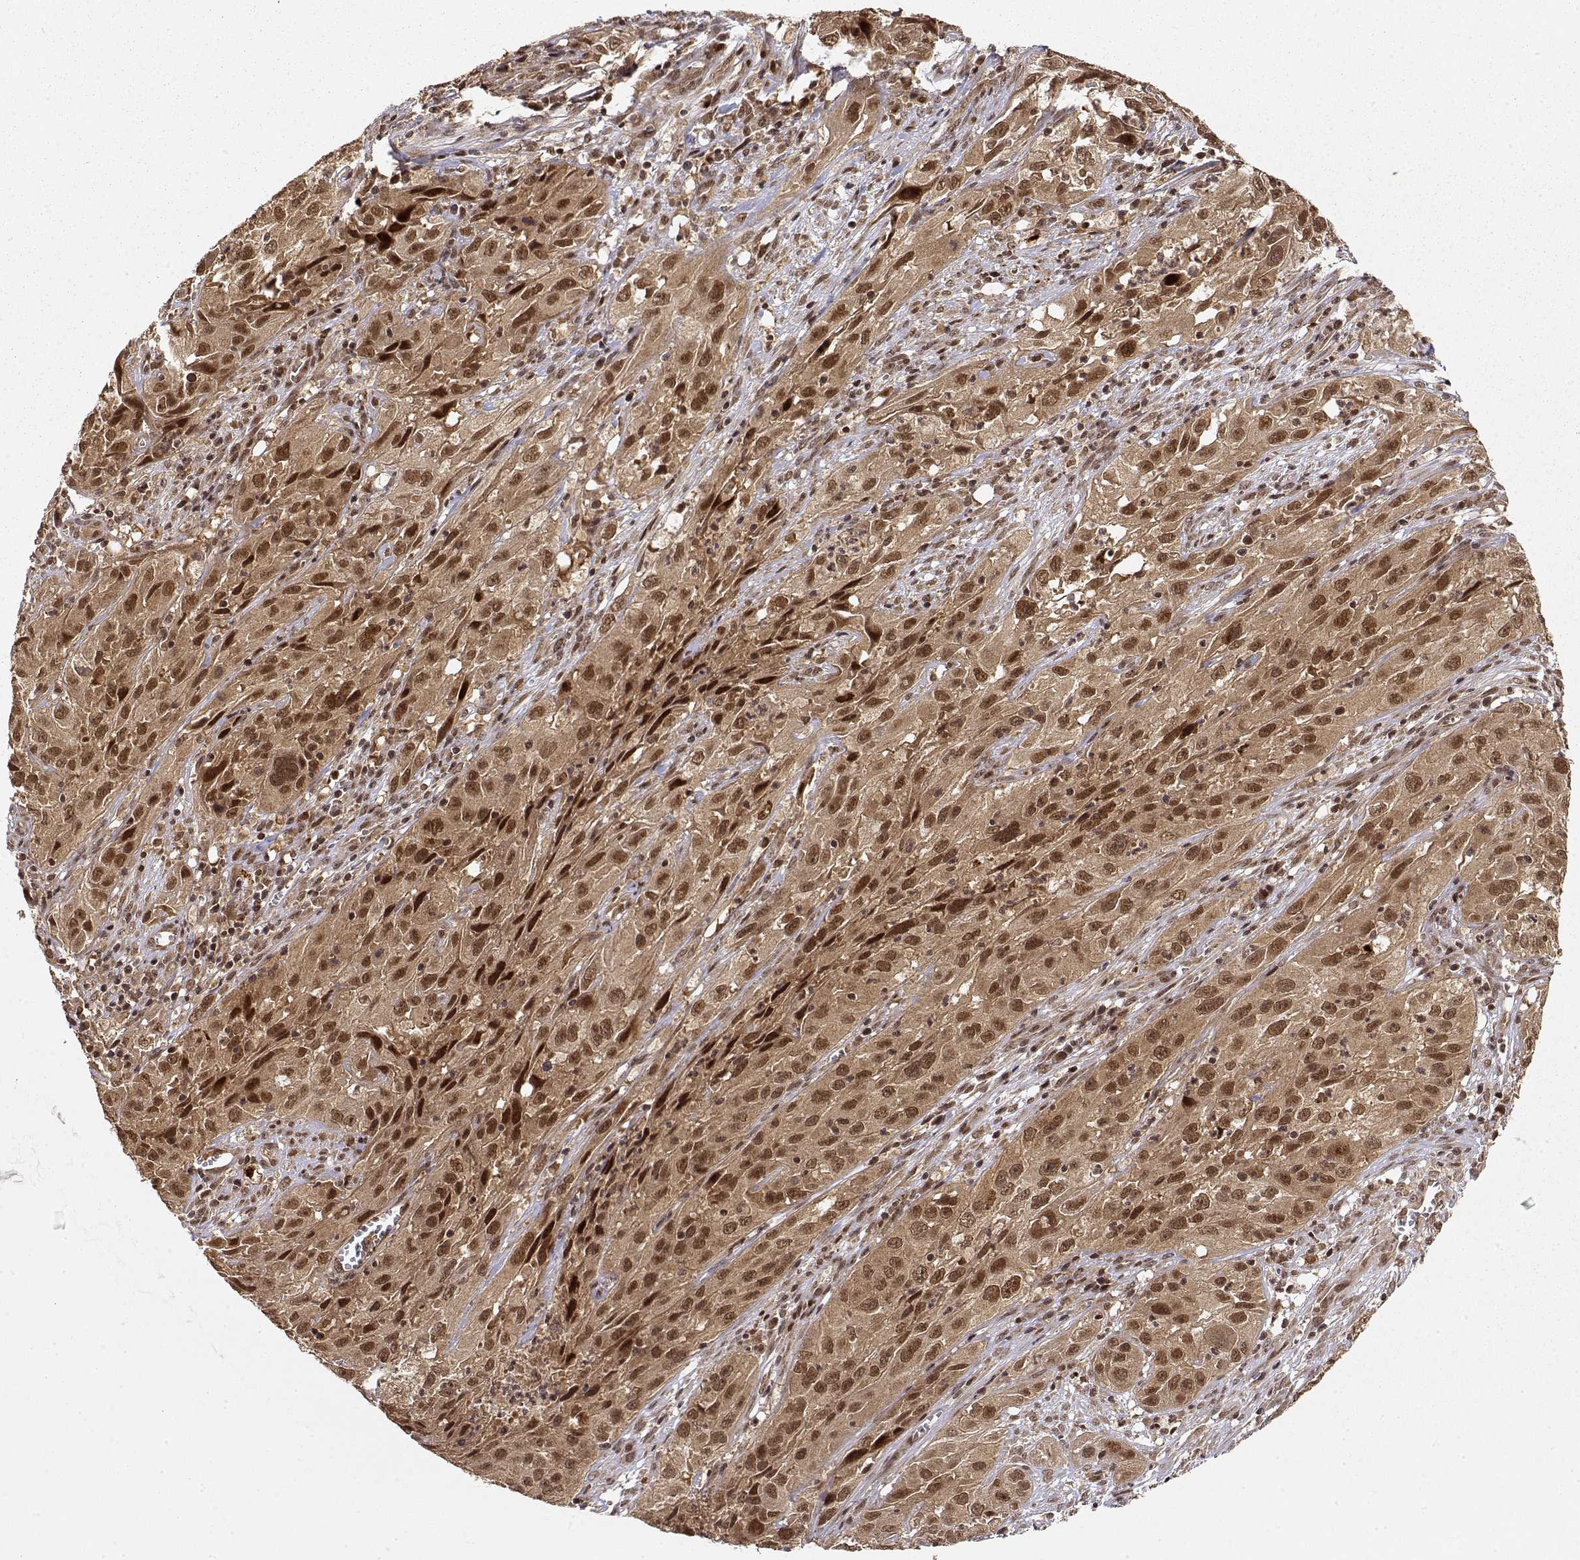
{"staining": {"intensity": "strong", "quantity": ">75%", "location": "cytoplasmic/membranous,nuclear"}, "tissue": "cervical cancer", "cell_type": "Tumor cells", "image_type": "cancer", "snomed": [{"axis": "morphology", "description": "Squamous cell carcinoma, NOS"}, {"axis": "topography", "description": "Cervix"}], "caption": "Immunohistochemical staining of cervical cancer exhibits high levels of strong cytoplasmic/membranous and nuclear protein staining in approximately >75% of tumor cells.", "gene": "MAEA", "patient": {"sex": "female", "age": 32}}